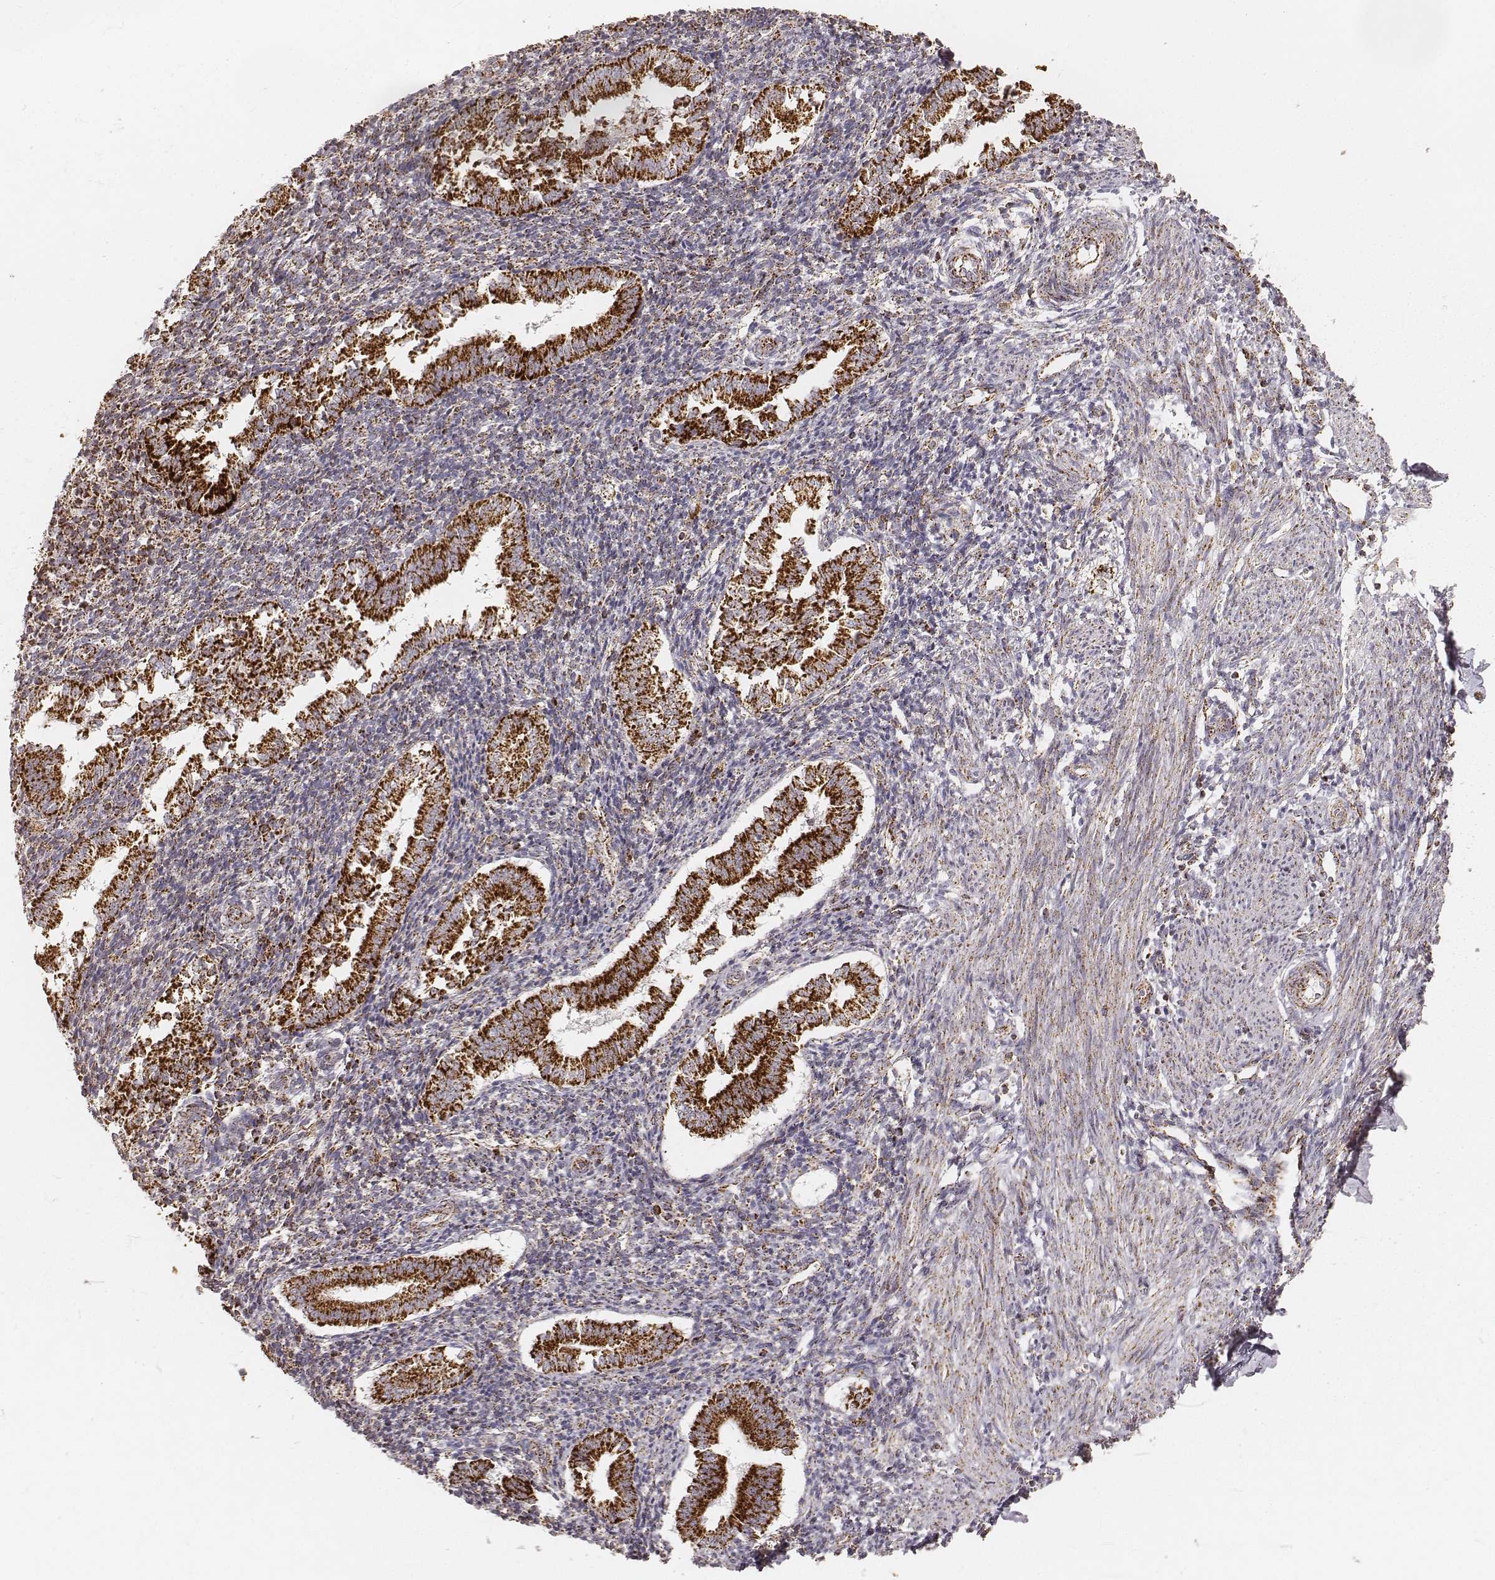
{"staining": {"intensity": "moderate", "quantity": "25%-75%", "location": "cytoplasmic/membranous"}, "tissue": "endometrium", "cell_type": "Cells in endometrial stroma", "image_type": "normal", "snomed": [{"axis": "morphology", "description": "Normal tissue, NOS"}, {"axis": "topography", "description": "Endometrium"}], "caption": "Unremarkable endometrium displays moderate cytoplasmic/membranous expression in approximately 25%-75% of cells in endometrial stroma, visualized by immunohistochemistry.", "gene": "CS", "patient": {"sex": "female", "age": 25}}